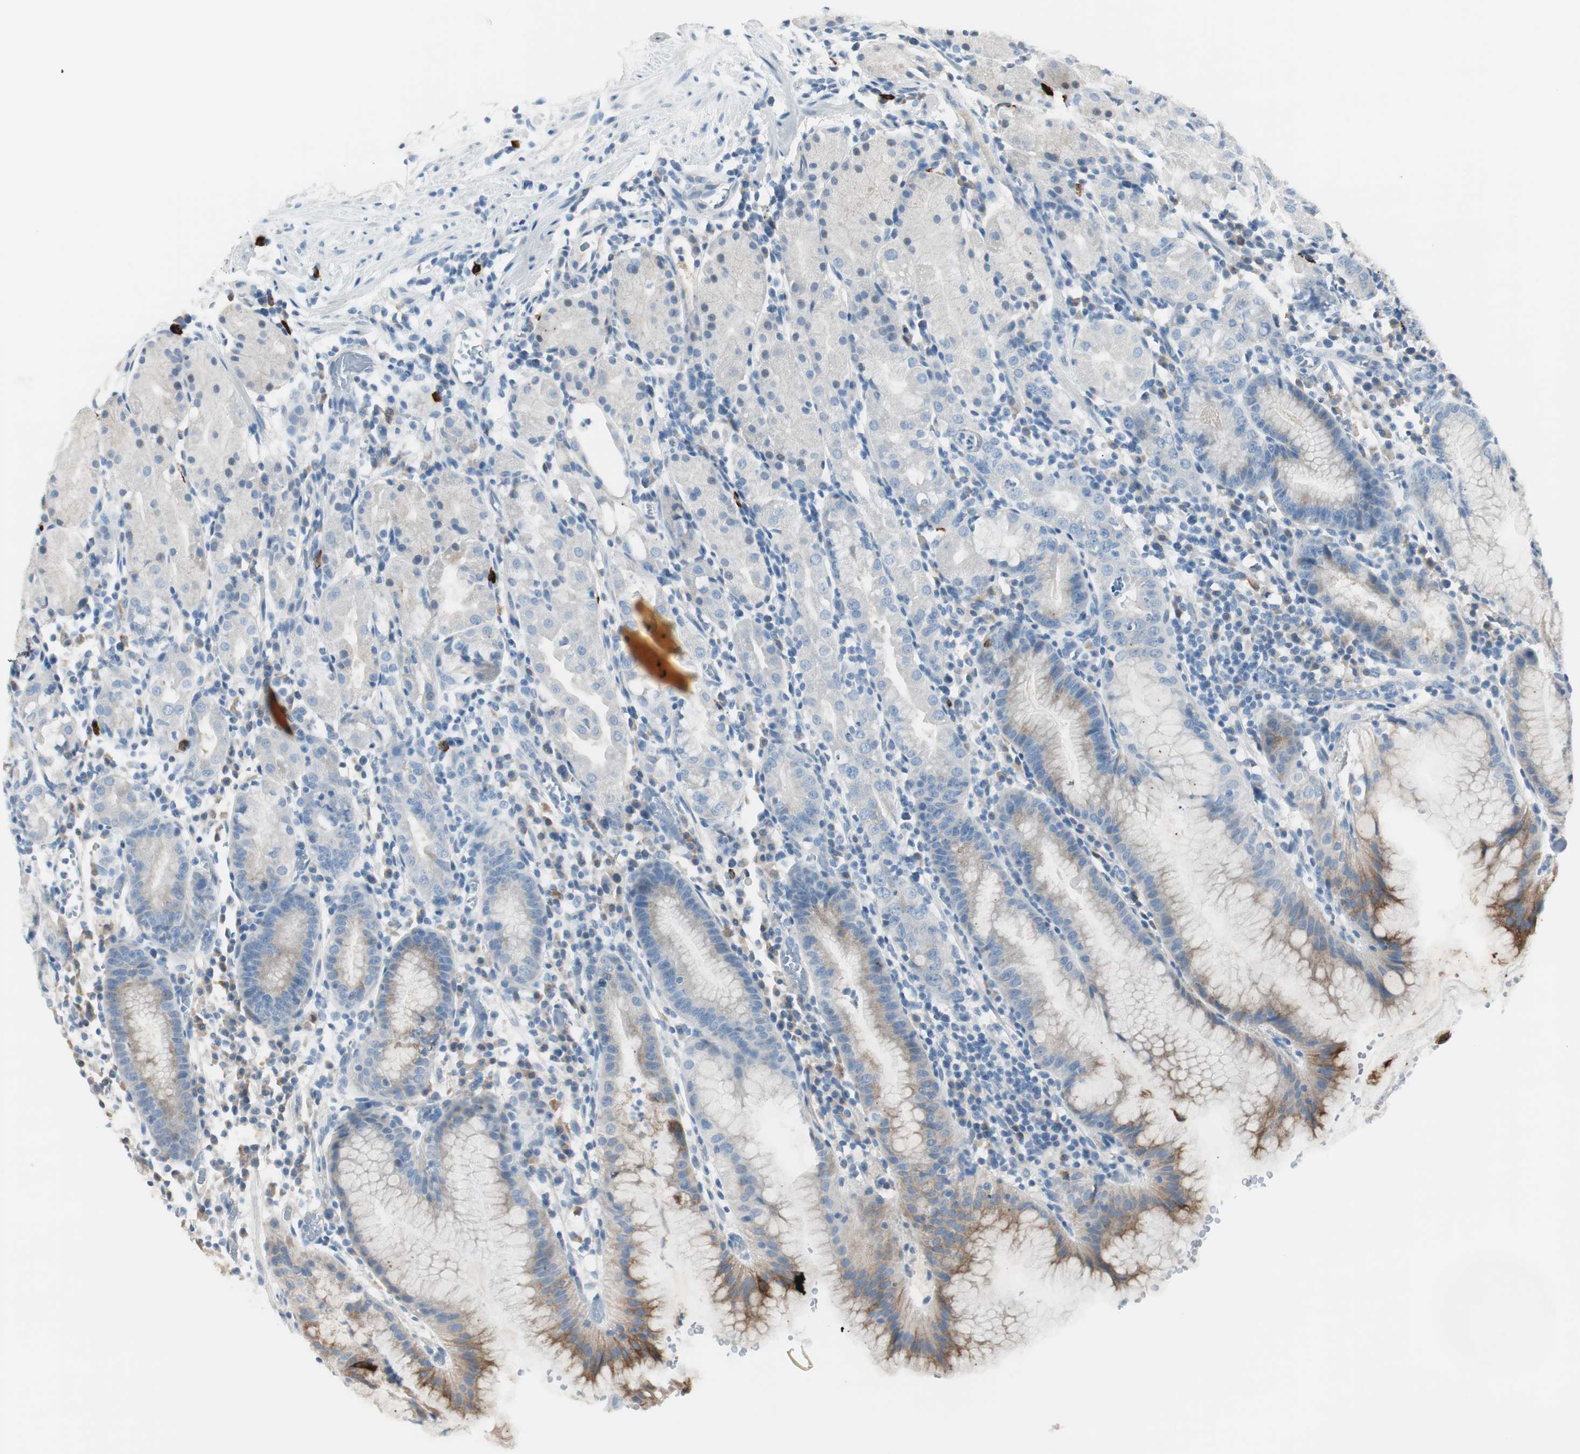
{"staining": {"intensity": "negative", "quantity": "none", "location": "none"}, "tissue": "stomach", "cell_type": "Glandular cells", "image_type": "normal", "snomed": [{"axis": "morphology", "description": "Normal tissue, NOS"}, {"axis": "topography", "description": "Stomach"}, {"axis": "topography", "description": "Stomach, lower"}], "caption": "High magnification brightfield microscopy of benign stomach stained with DAB (brown) and counterstained with hematoxylin (blue): glandular cells show no significant expression.", "gene": "DLG4", "patient": {"sex": "female", "age": 75}}